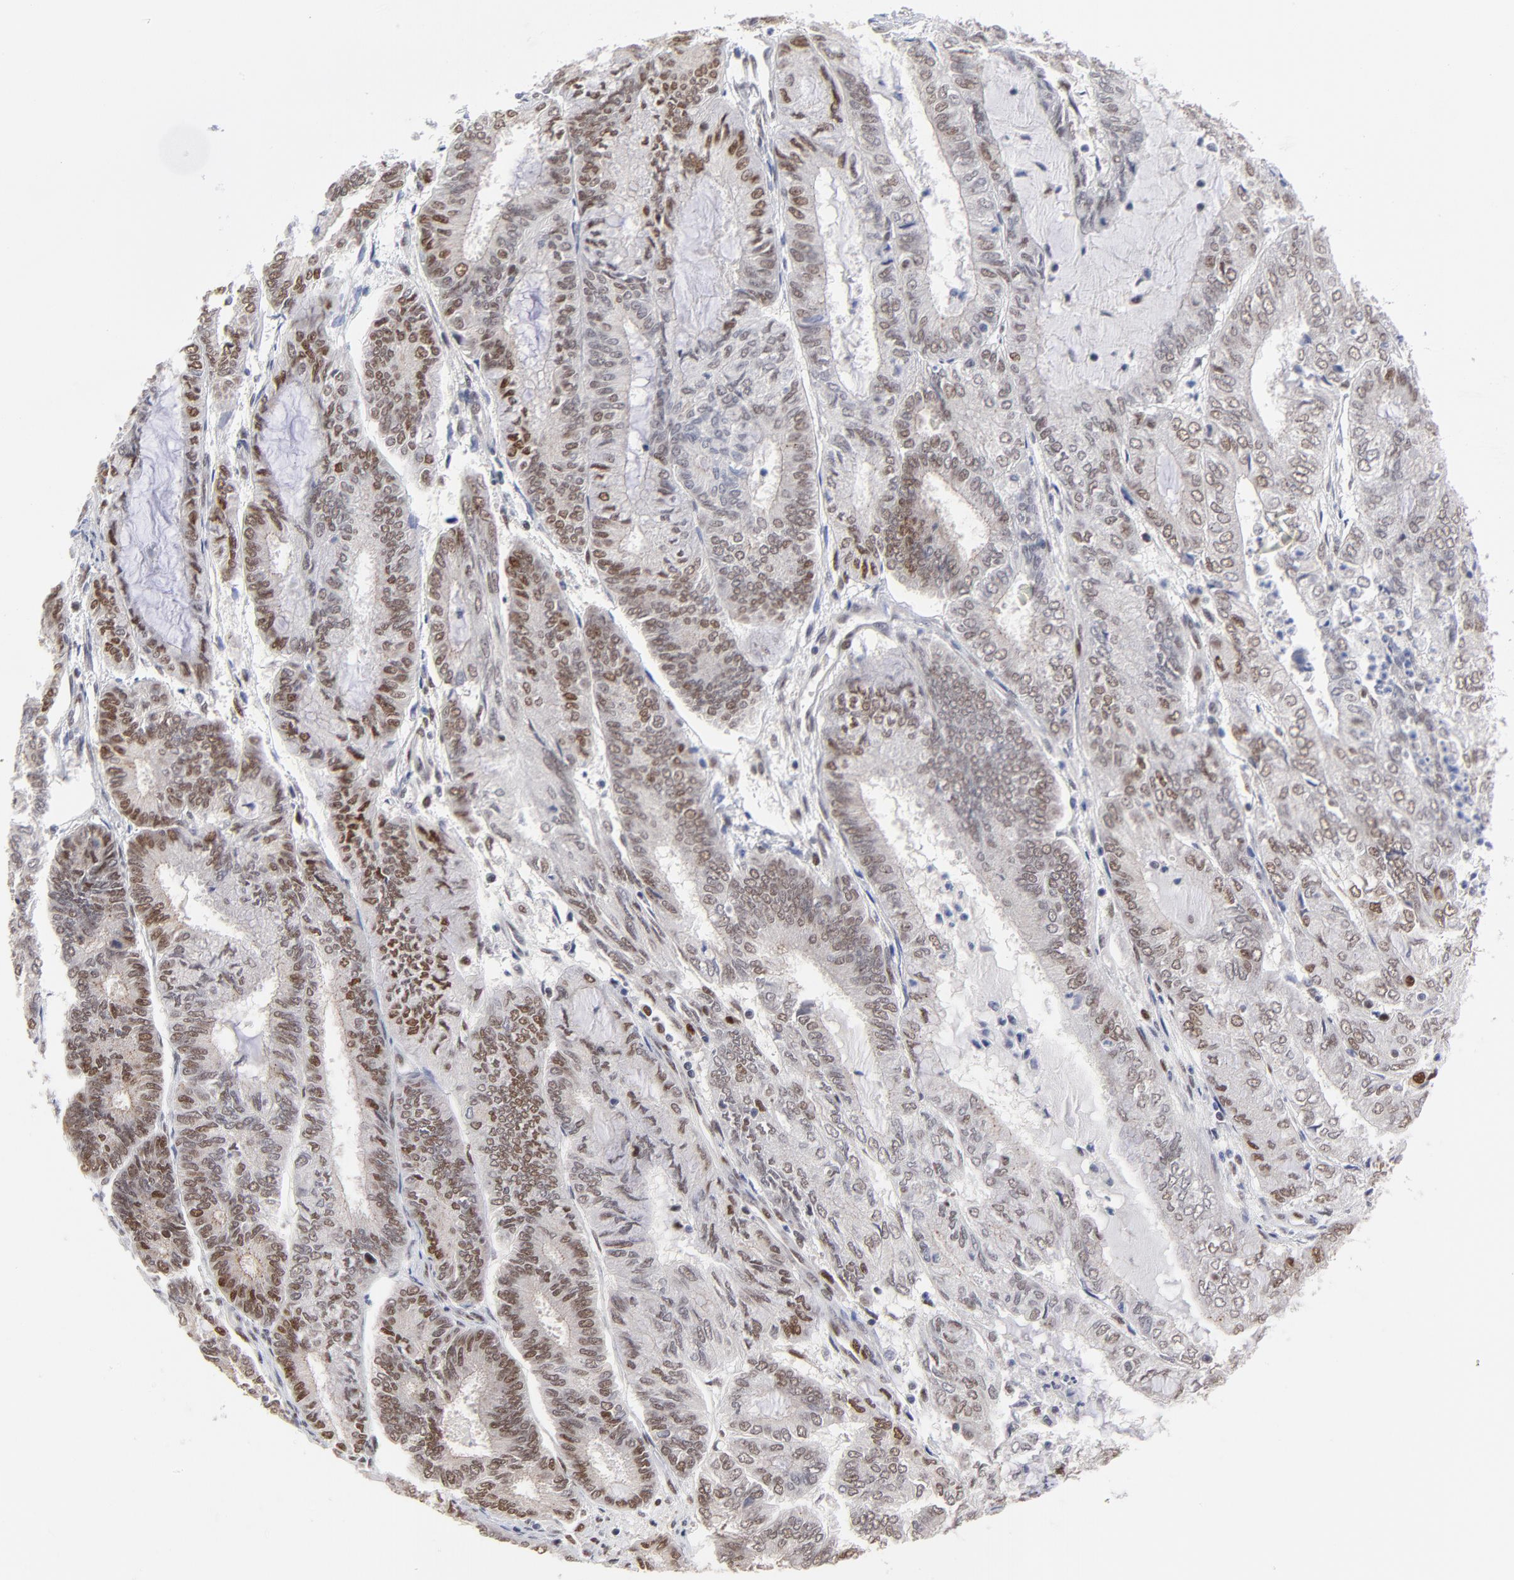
{"staining": {"intensity": "weak", "quantity": ">75%", "location": "nuclear"}, "tissue": "endometrial cancer", "cell_type": "Tumor cells", "image_type": "cancer", "snomed": [{"axis": "morphology", "description": "Adenocarcinoma, NOS"}, {"axis": "topography", "description": "Endometrium"}], "caption": "An image showing weak nuclear expression in about >75% of tumor cells in endometrial adenocarcinoma, as visualized by brown immunohistochemical staining.", "gene": "OGFOD1", "patient": {"sex": "female", "age": 59}}